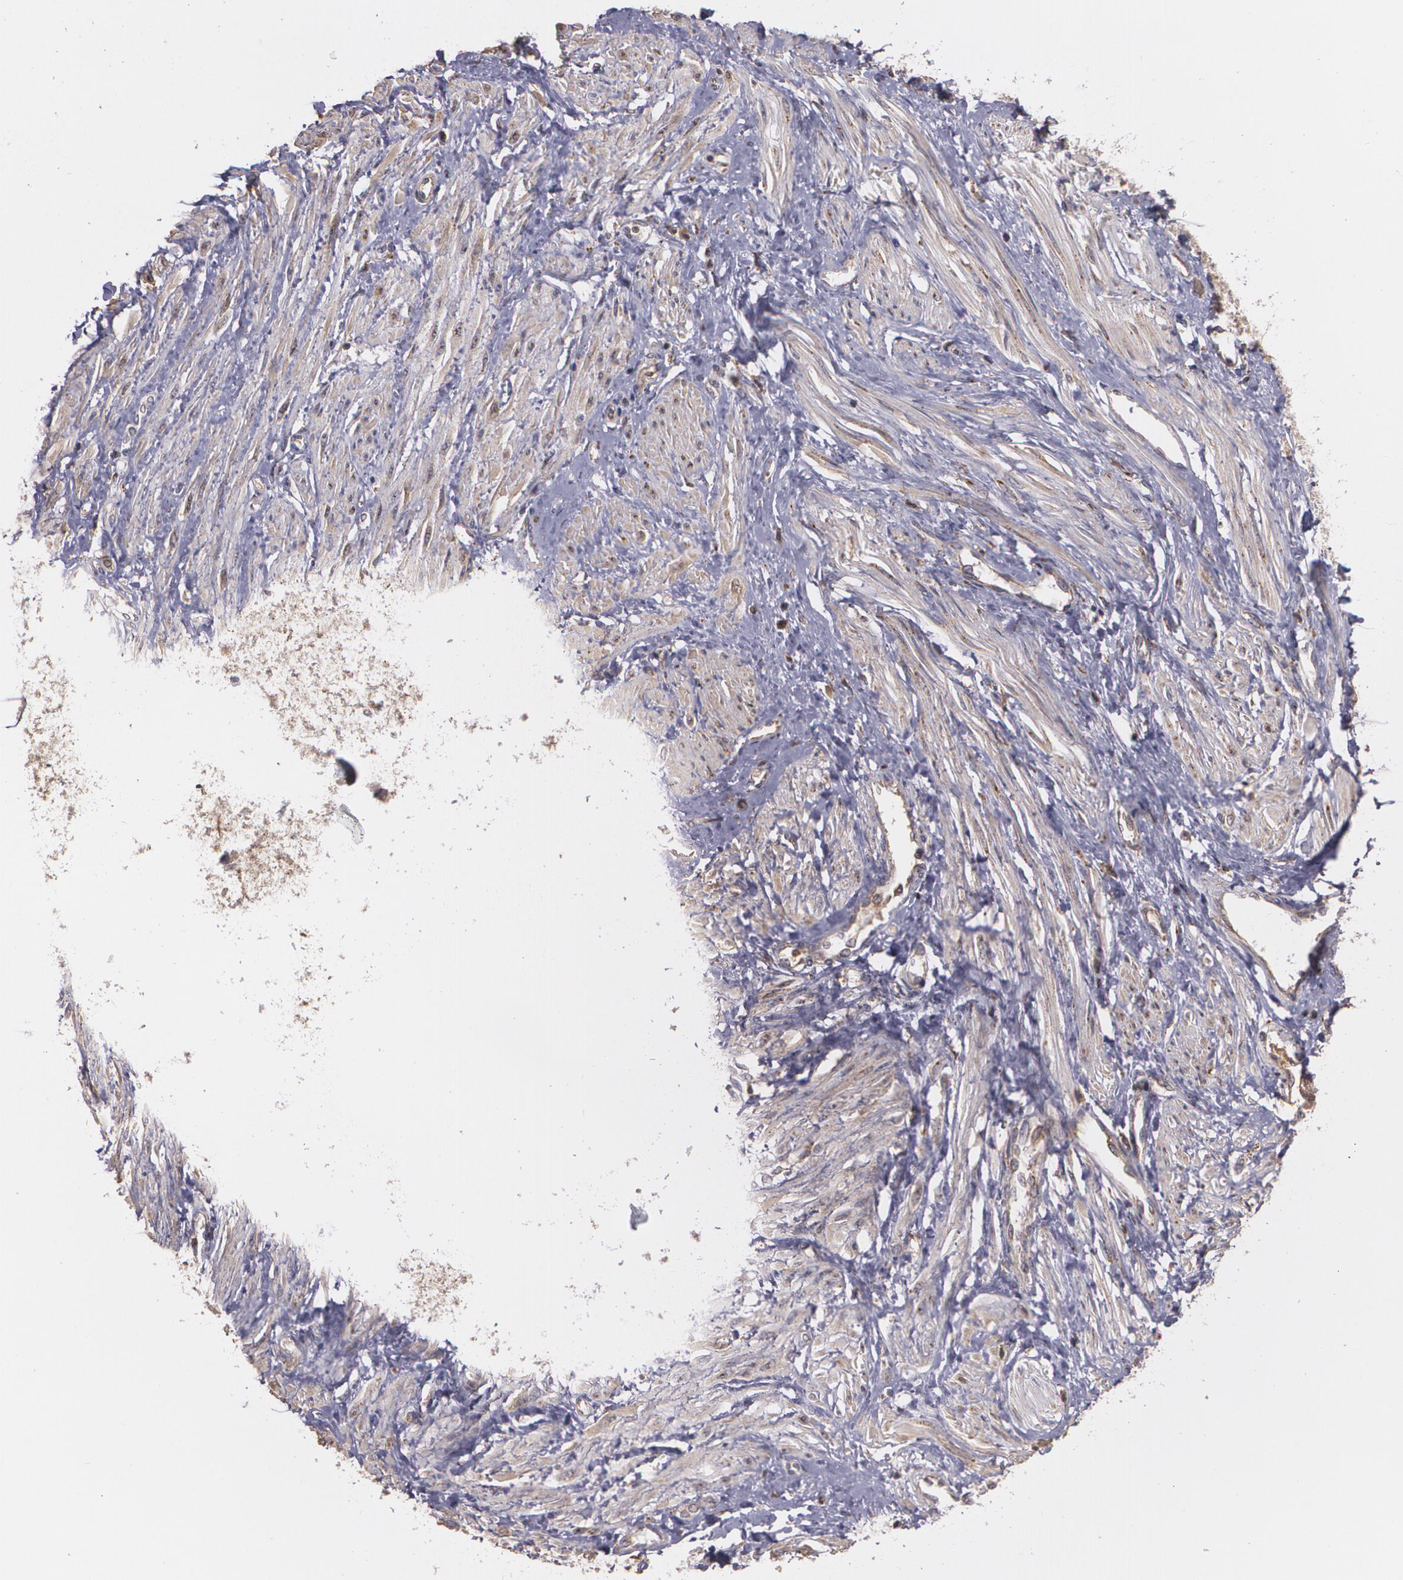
{"staining": {"intensity": "weak", "quantity": "25%-75%", "location": "cytoplasmic/membranous"}, "tissue": "smooth muscle", "cell_type": "Smooth muscle cells", "image_type": "normal", "snomed": [{"axis": "morphology", "description": "Normal tissue, NOS"}, {"axis": "topography", "description": "Smooth muscle"}, {"axis": "topography", "description": "Uterus"}], "caption": "Approximately 25%-75% of smooth muscle cells in unremarkable smooth muscle exhibit weak cytoplasmic/membranous protein positivity as visualized by brown immunohistochemical staining.", "gene": "ECE1", "patient": {"sex": "female", "age": 39}}